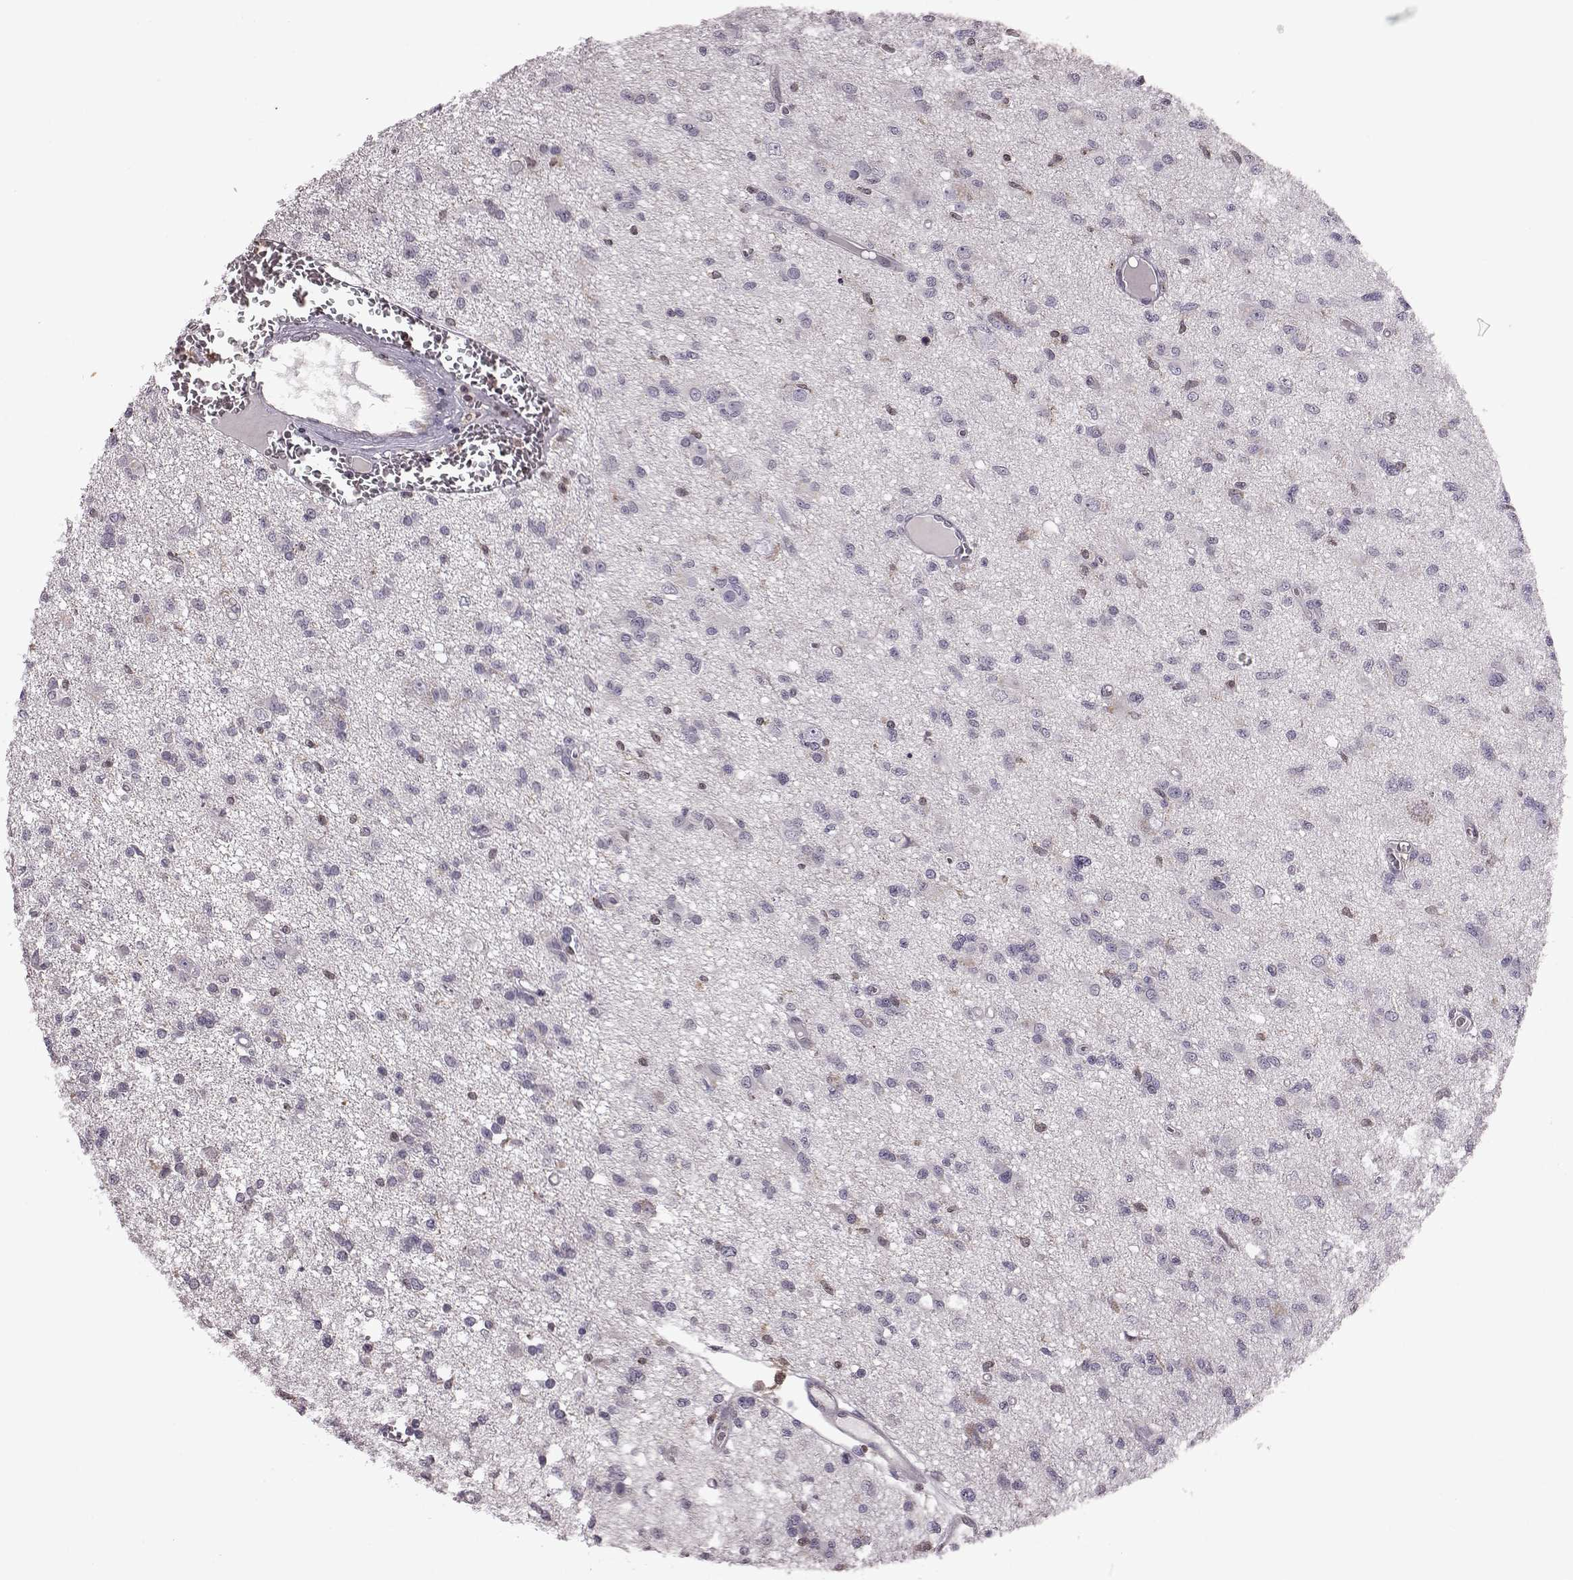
{"staining": {"intensity": "negative", "quantity": "none", "location": "none"}, "tissue": "glioma", "cell_type": "Tumor cells", "image_type": "cancer", "snomed": [{"axis": "morphology", "description": "Glioma, malignant, Low grade"}, {"axis": "topography", "description": "Brain"}], "caption": "The photomicrograph shows no significant positivity in tumor cells of malignant low-grade glioma. (DAB immunohistochemistry (IHC) visualized using brightfield microscopy, high magnification).", "gene": "CDC42SE1", "patient": {"sex": "male", "age": 64}}